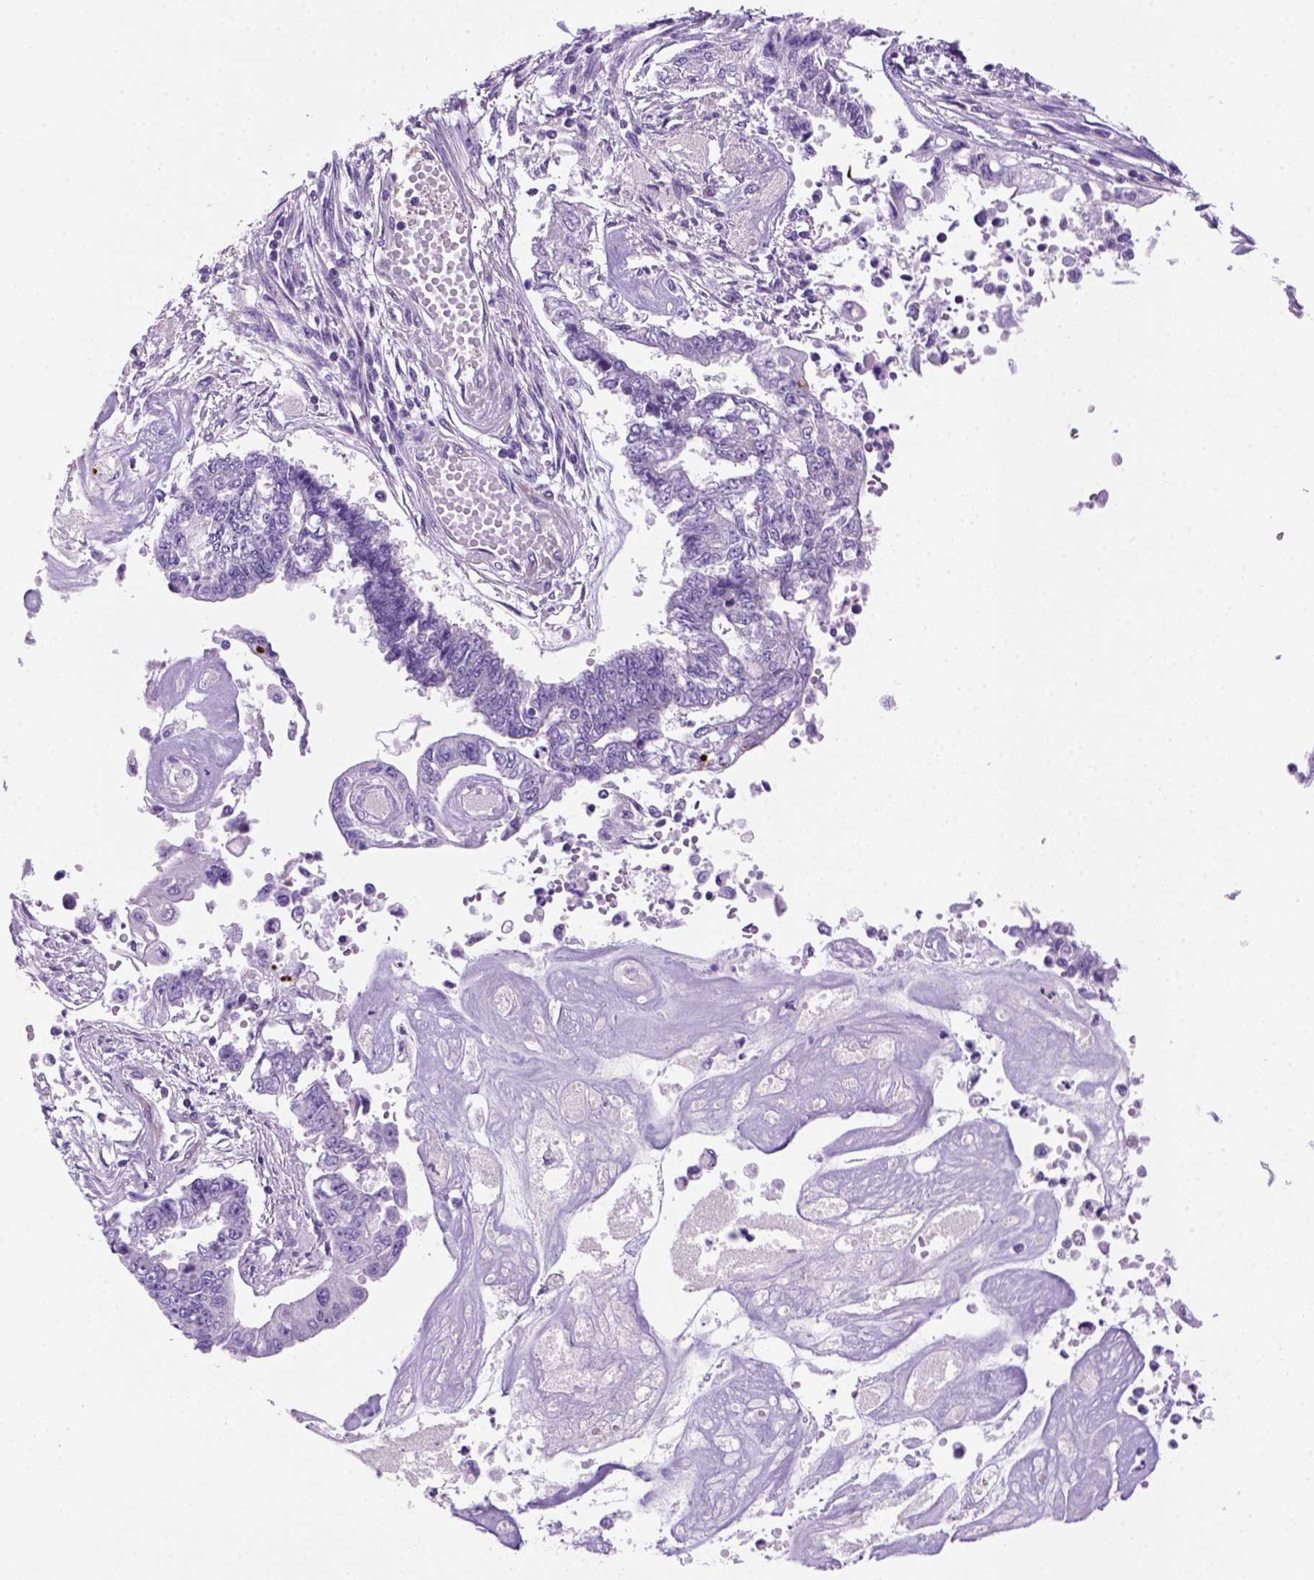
{"staining": {"intensity": "negative", "quantity": "none", "location": "none"}, "tissue": "endometrial cancer", "cell_type": "Tumor cells", "image_type": "cancer", "snomed": [{"axis": "morphology", "description": "Adenocarcinoma, NOS"}, {"axis": "topography", "description": "Uterus"}], "caption": "Histopathology image shows no significant protein expression in tumor cells of endometrial cancer (adenocarcinoma). (DAB (3,3'-diaminobenzidine) immunohistochemistry (IHC), high magnification).", "gene": "MGMT", "patient": {"sex": "female", "age": 59}}